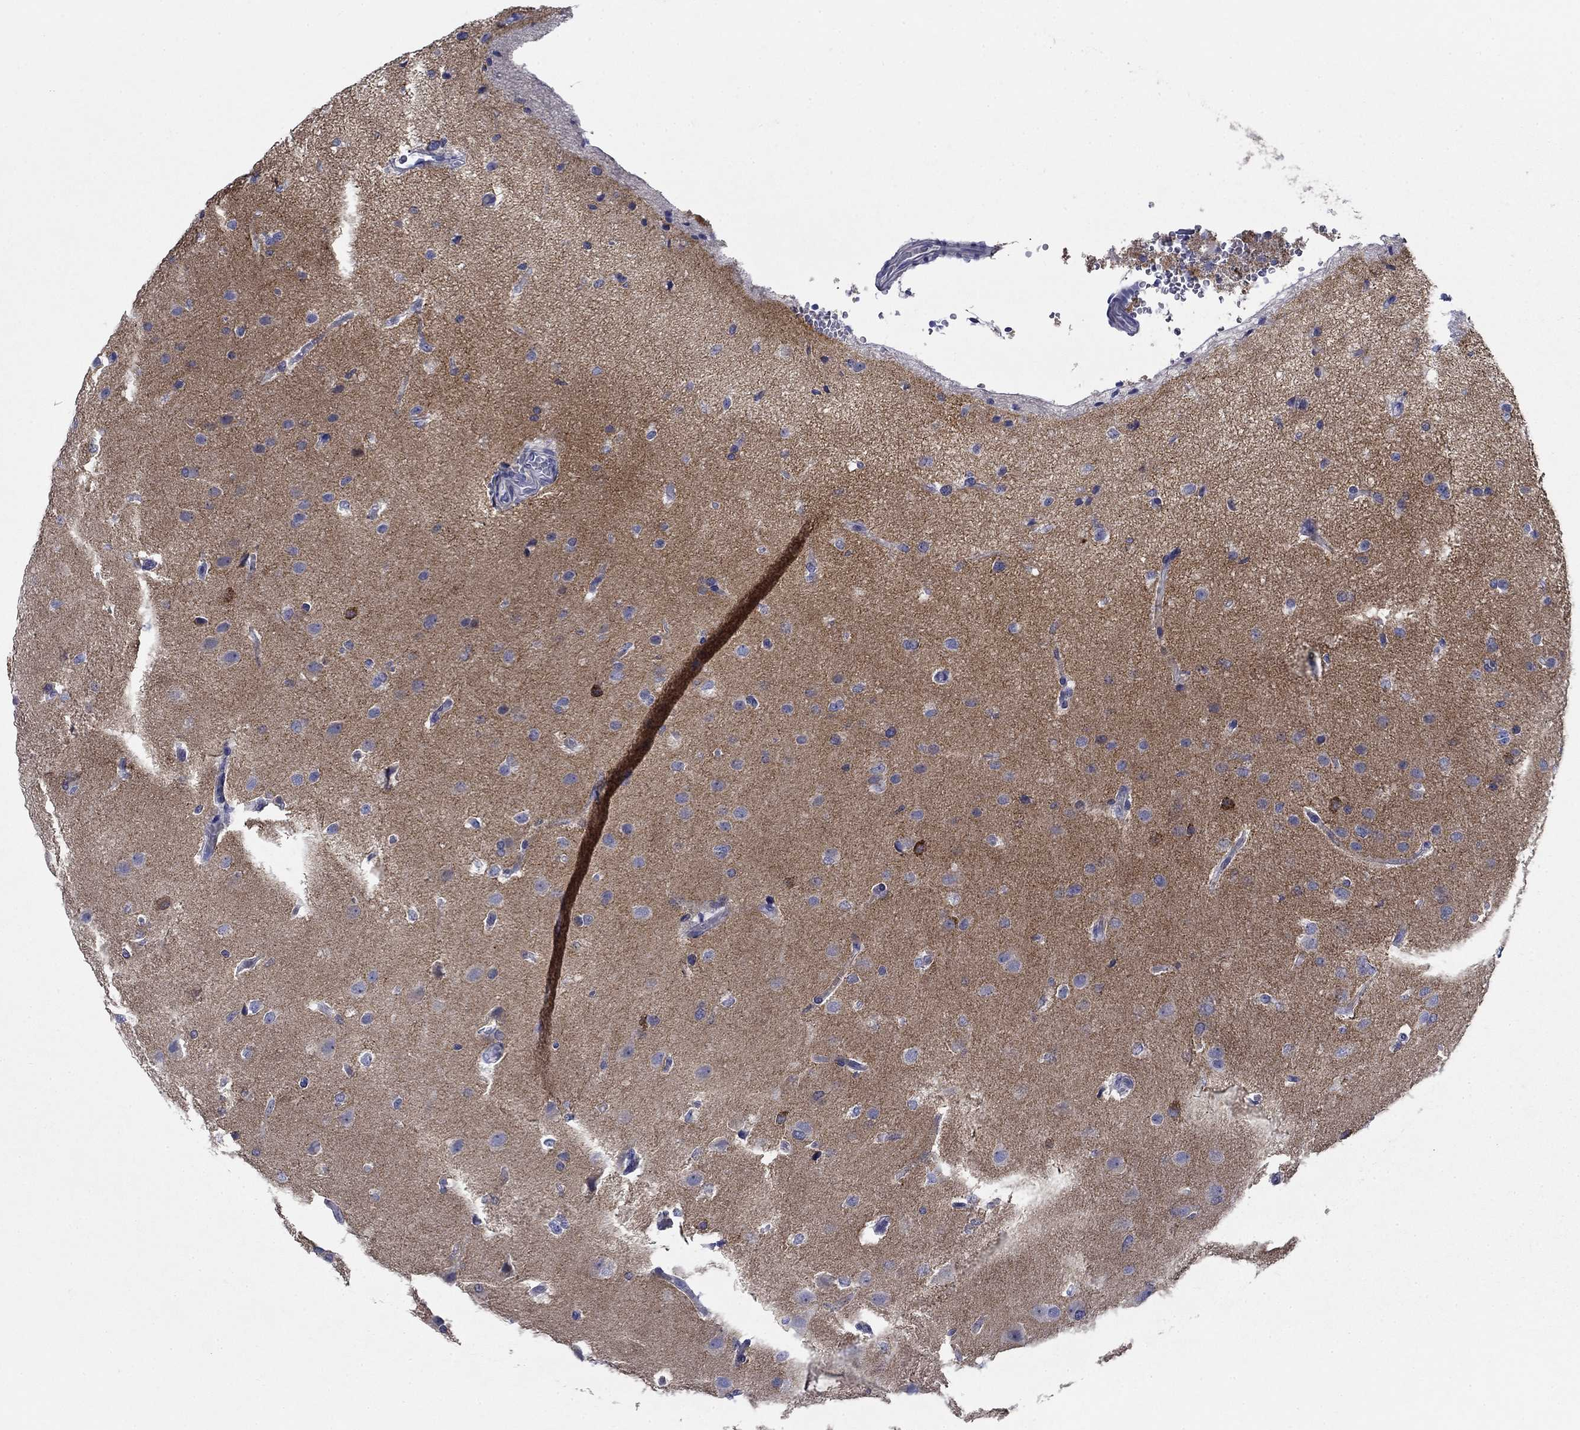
{"staining": {"intensity": "negative", "quantity": "none", "location": "none"}, "tissue": "glioma", "cell_type": "Tumor cells", "image_type": "cancer", "snomed": [{"axis": "morphology", "description": "Glioma, malignant, High grade"}, {"axis": "topography", "description": "Brain"}], "caption": "The micrograph exhibits no significant expression in tumor cells of malignant glioma (high-grade). Nuclei are stained in blue.", "gene": "PRKCG", "patient": {"sex": "male", "age": 68}}